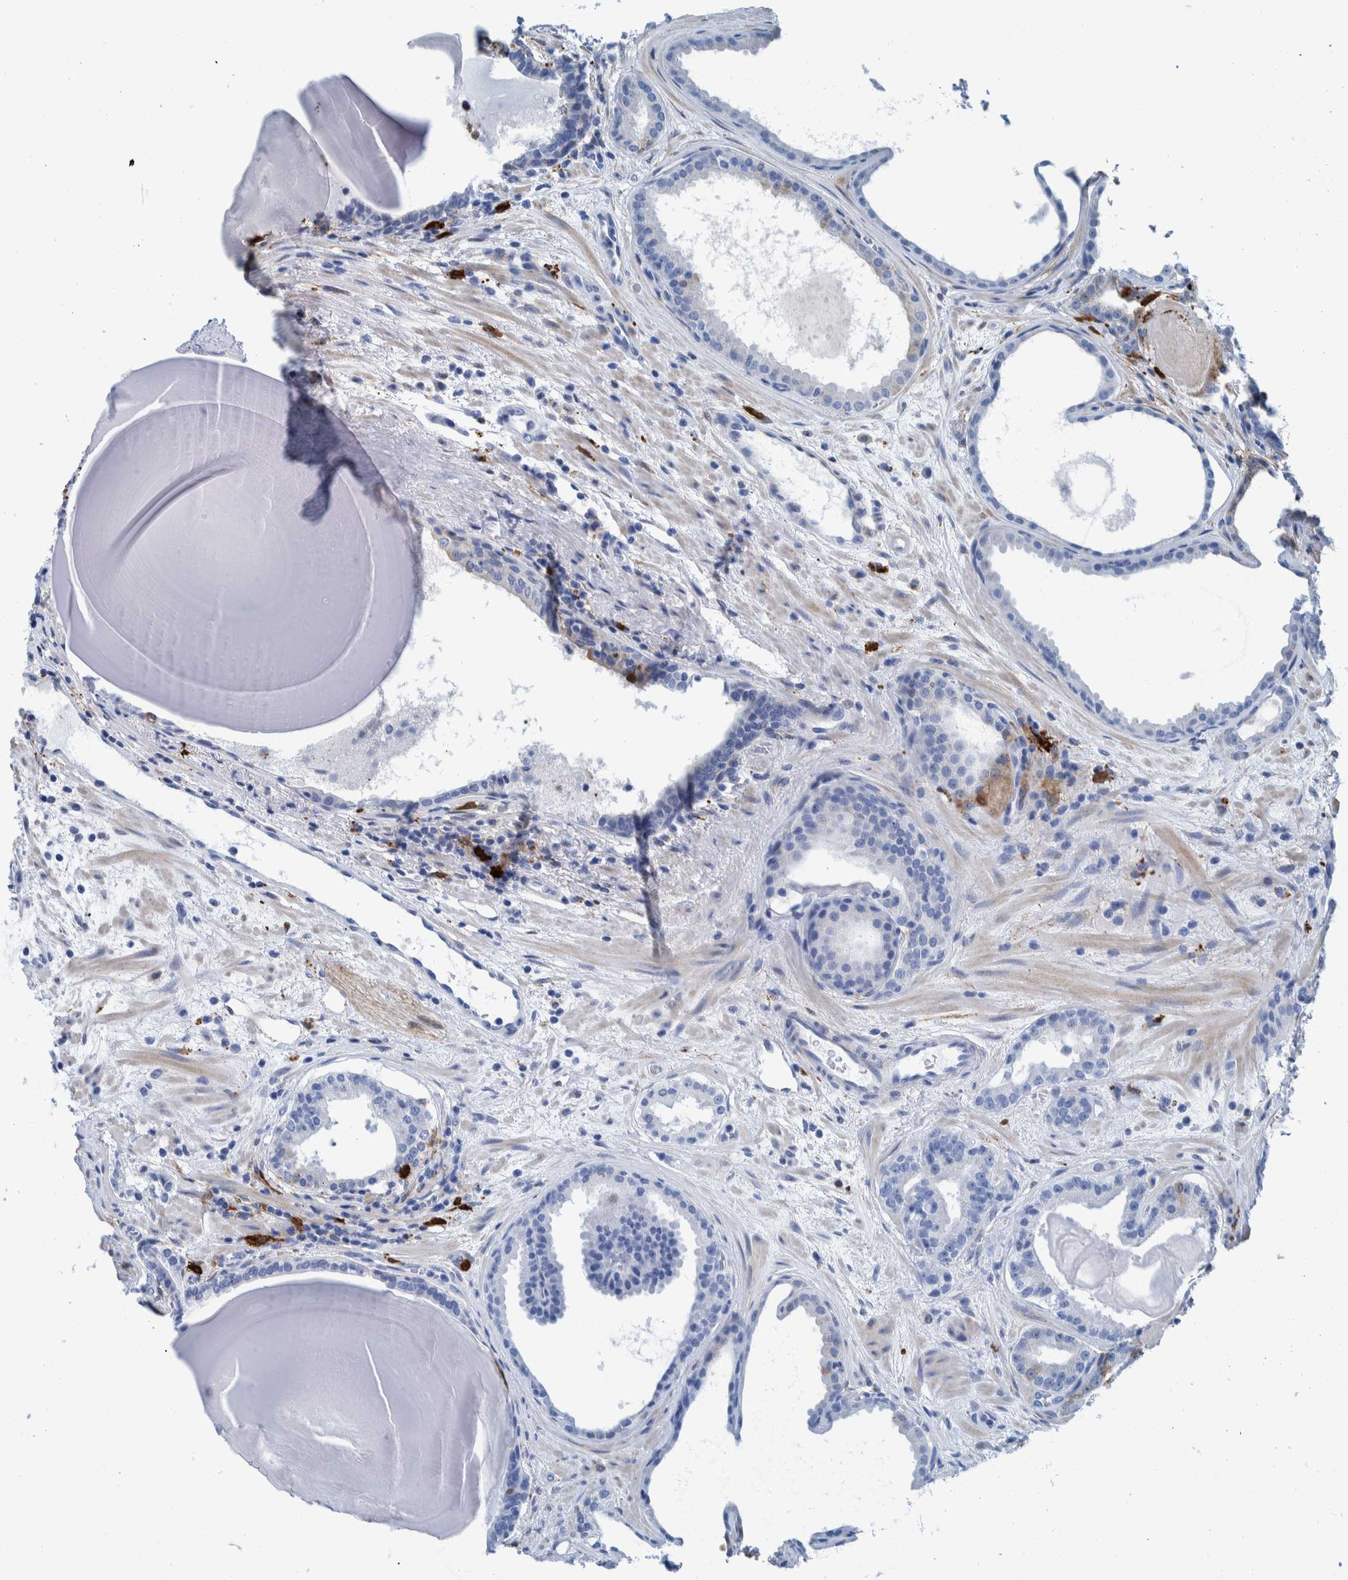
{"staining": {"intensity": "negative", "quantity": "none", "location": "none"}, "tissue": "prostate cancer", "cell_type": "Tumor cells", "image_type": "cancer", "snomed": [{"axis": "morphology", "description": "Adenocarcinoma, High grade"}, {"axis": "topography", "description": "Prostate"}], "caption": "Immunohistochemical staining of prostate high-grade adenocarcinoma demonstrates no significant expression in tumor cells.", "gene": "IDO1", "patient": {"sex": "male", "age": 60}}